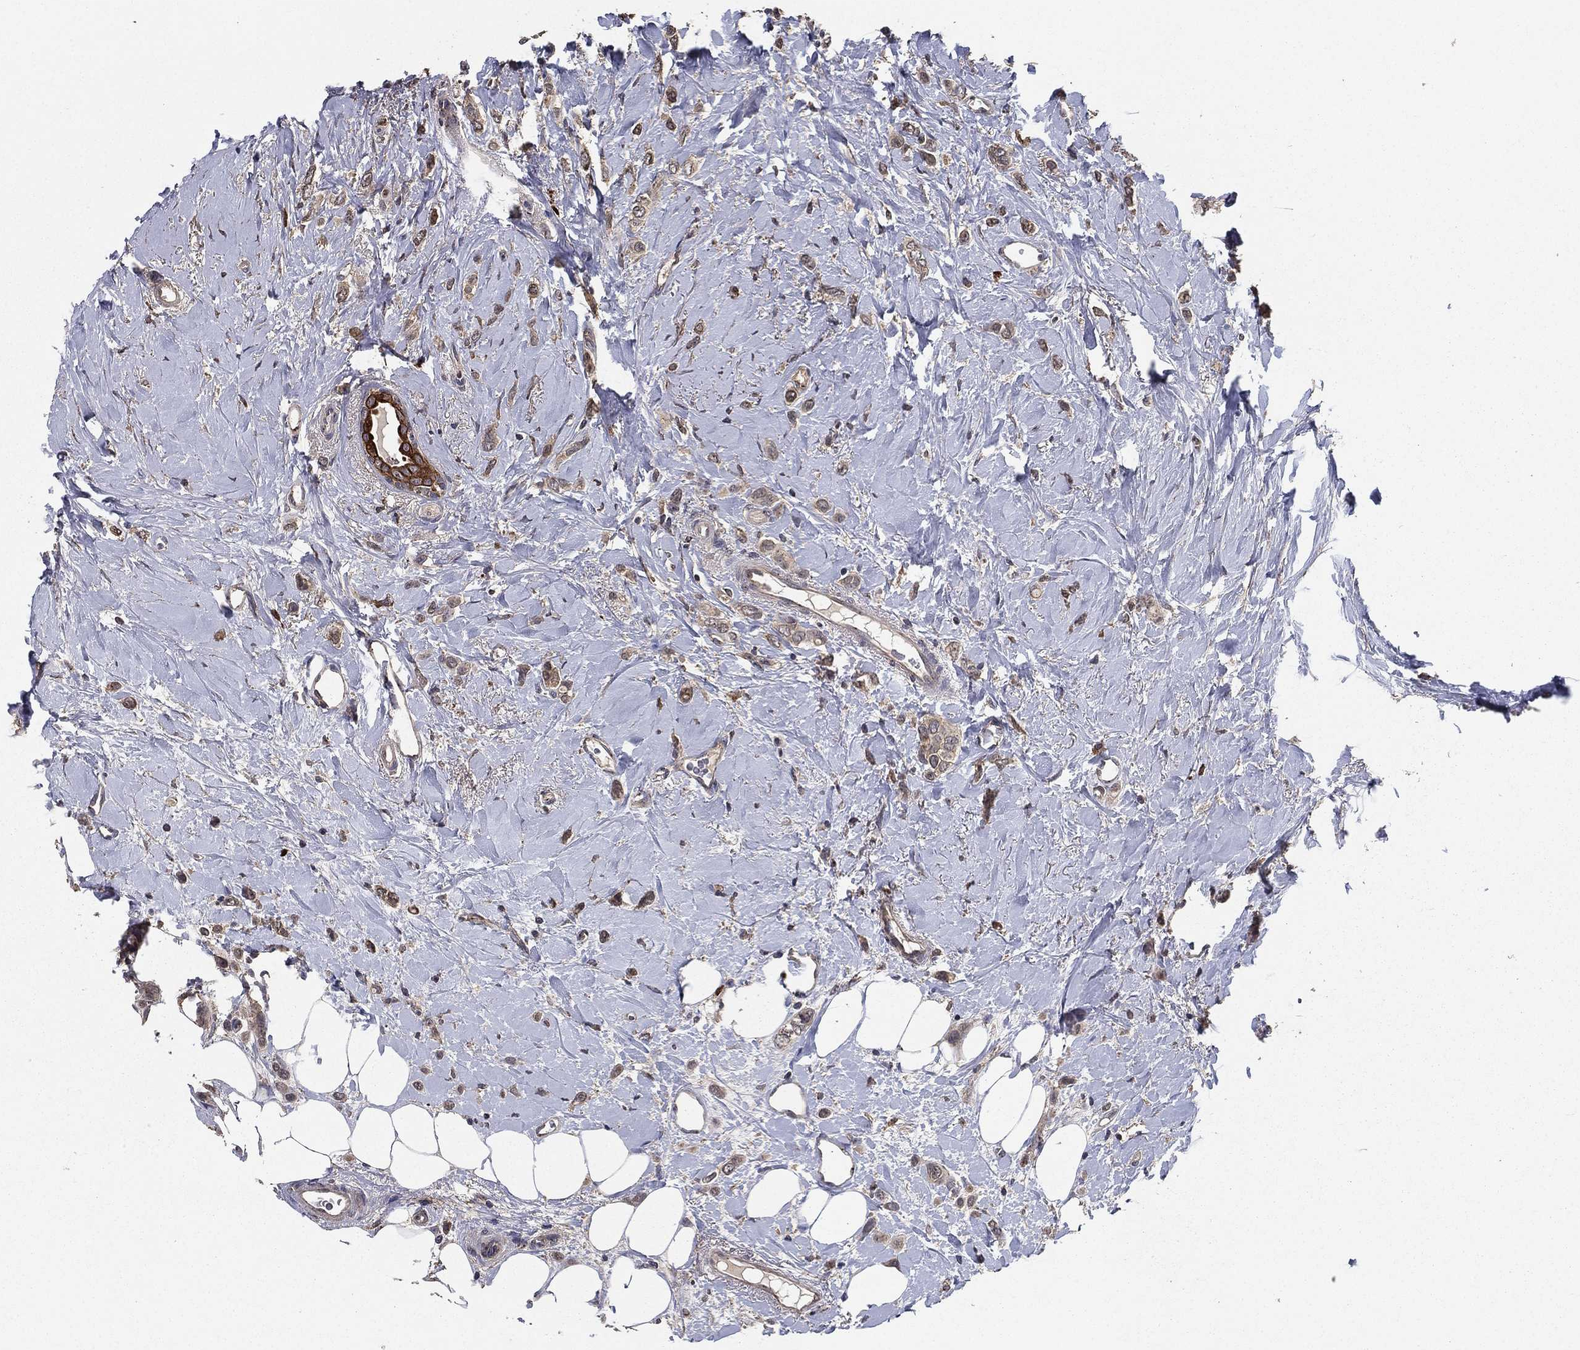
{"staining": {"intensity": "weak", "quantity": "25%-75%", "location": "cytoplasmic/membranous"}, "tissue": "breast cancer", "cell_type": "Tumor cells", "image_type": "cancer", "snomed": [{"axis": "morphology", "description": "Lobular carcinoma"}, {"axis": "topography", "description": "Breast"}], "caption": "Tumor cells reveal low levels of weak cytoplasmic/membranous staining in about 25%-75% of cells in human breast lobular carcinoma.", "gene": "PCNT", "patient": {"sex": "female", "age": 66}}